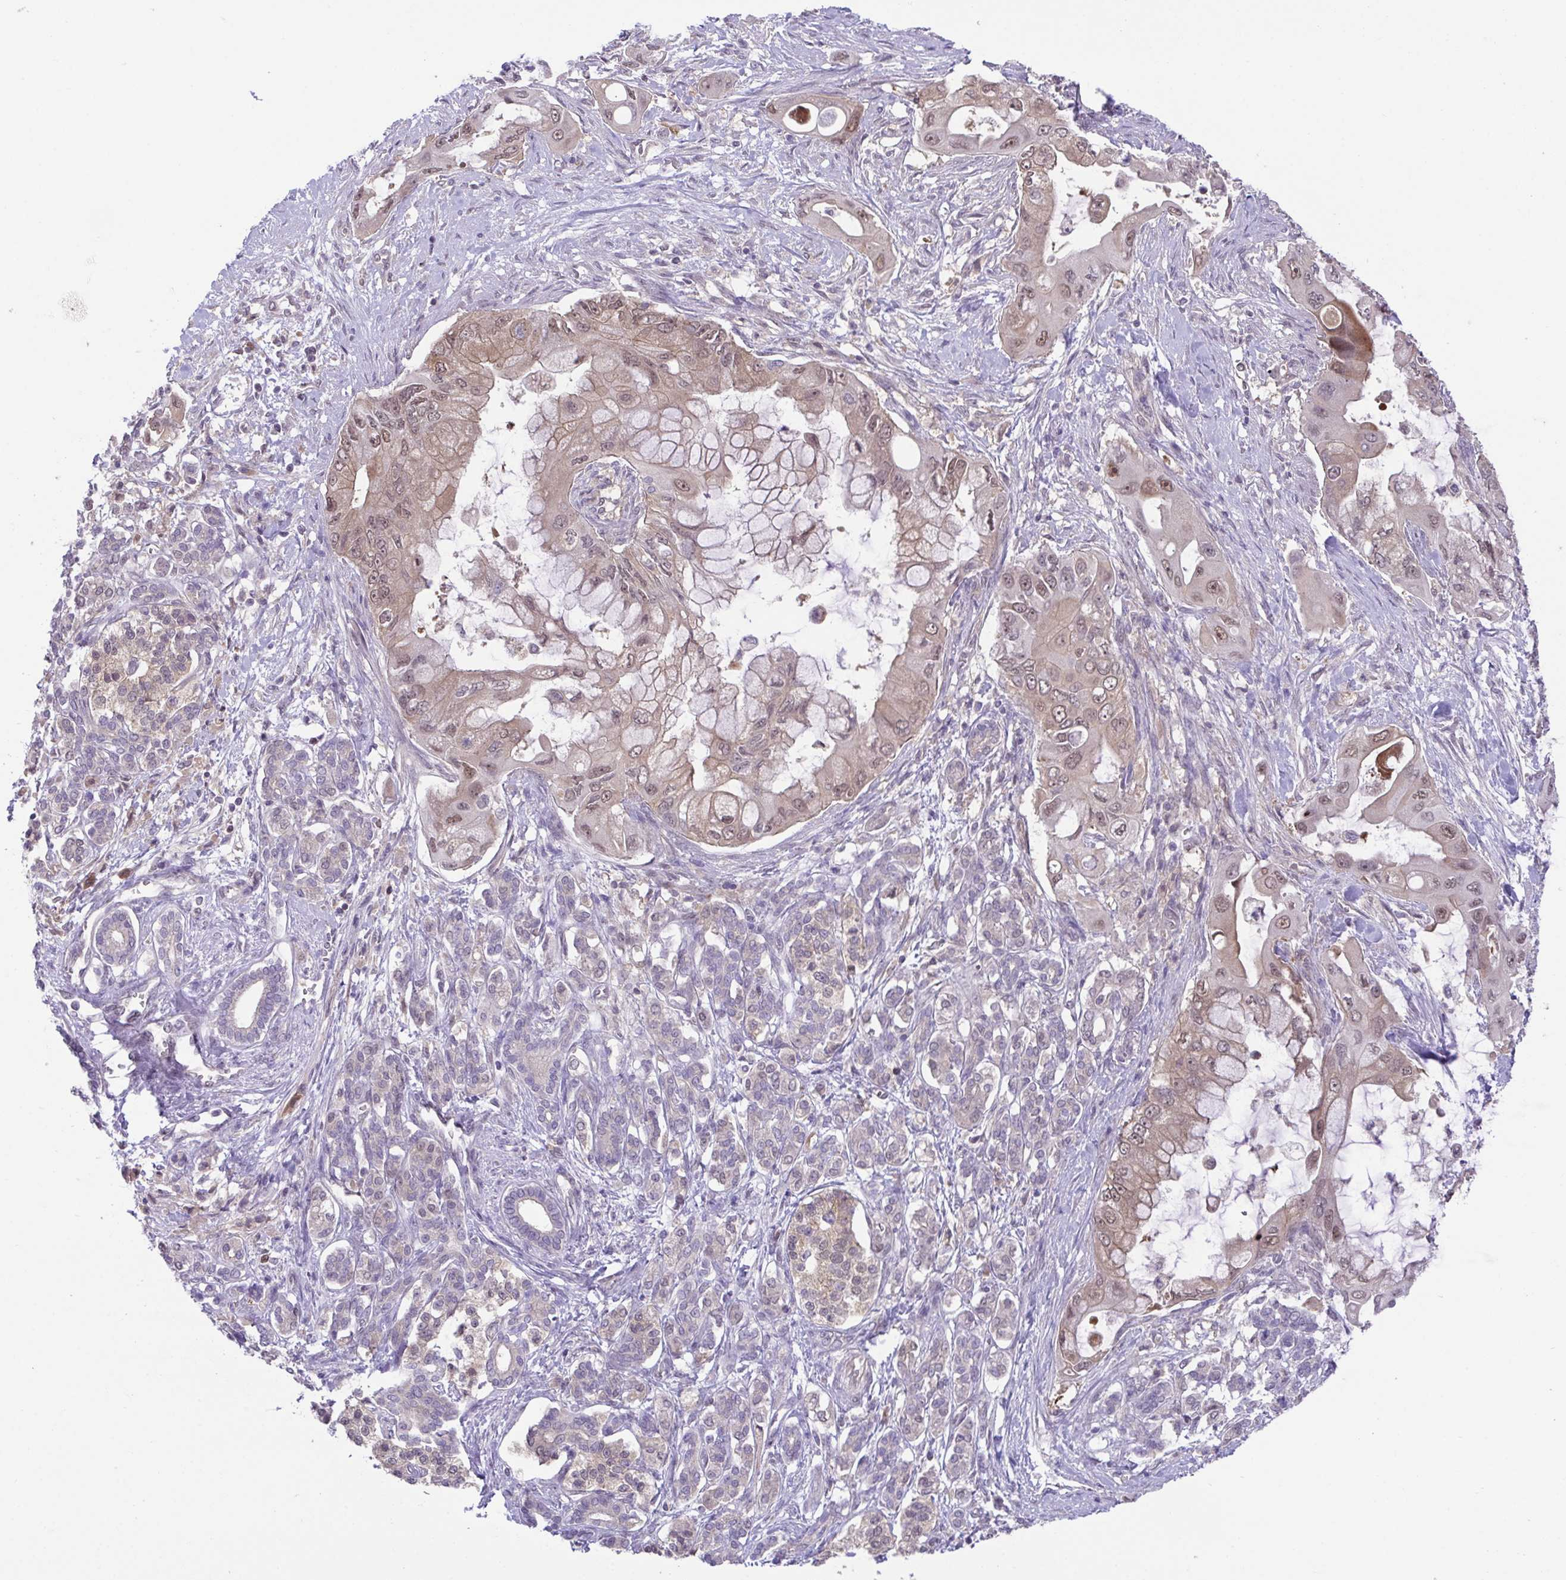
{"staining": {"intensity": "weak", "quantity": ">75%", "location": "nuclear"}, "tissue": "pancreatic cancer", "cell_type": "Tumor cells", "image_type": "cancer", "snomed": [{"axis": "morphology", "description": "Adenocarcinoma, NOS"}, {"axis": "topography", "description": "Pancreas"}], "caption": "High-magnification brightfield microscopy of adenocarcinoma (pancreatic) stained with DAB (3,3'-diaminobenzidine) (brown) and counterstained with hematoxylin (blue). tumor cells exhibit weak nuclear positivity is seen in approximately>75% of cells.", "gene": "ZNF444", "patient": {"sex": "male", "age": 57}}